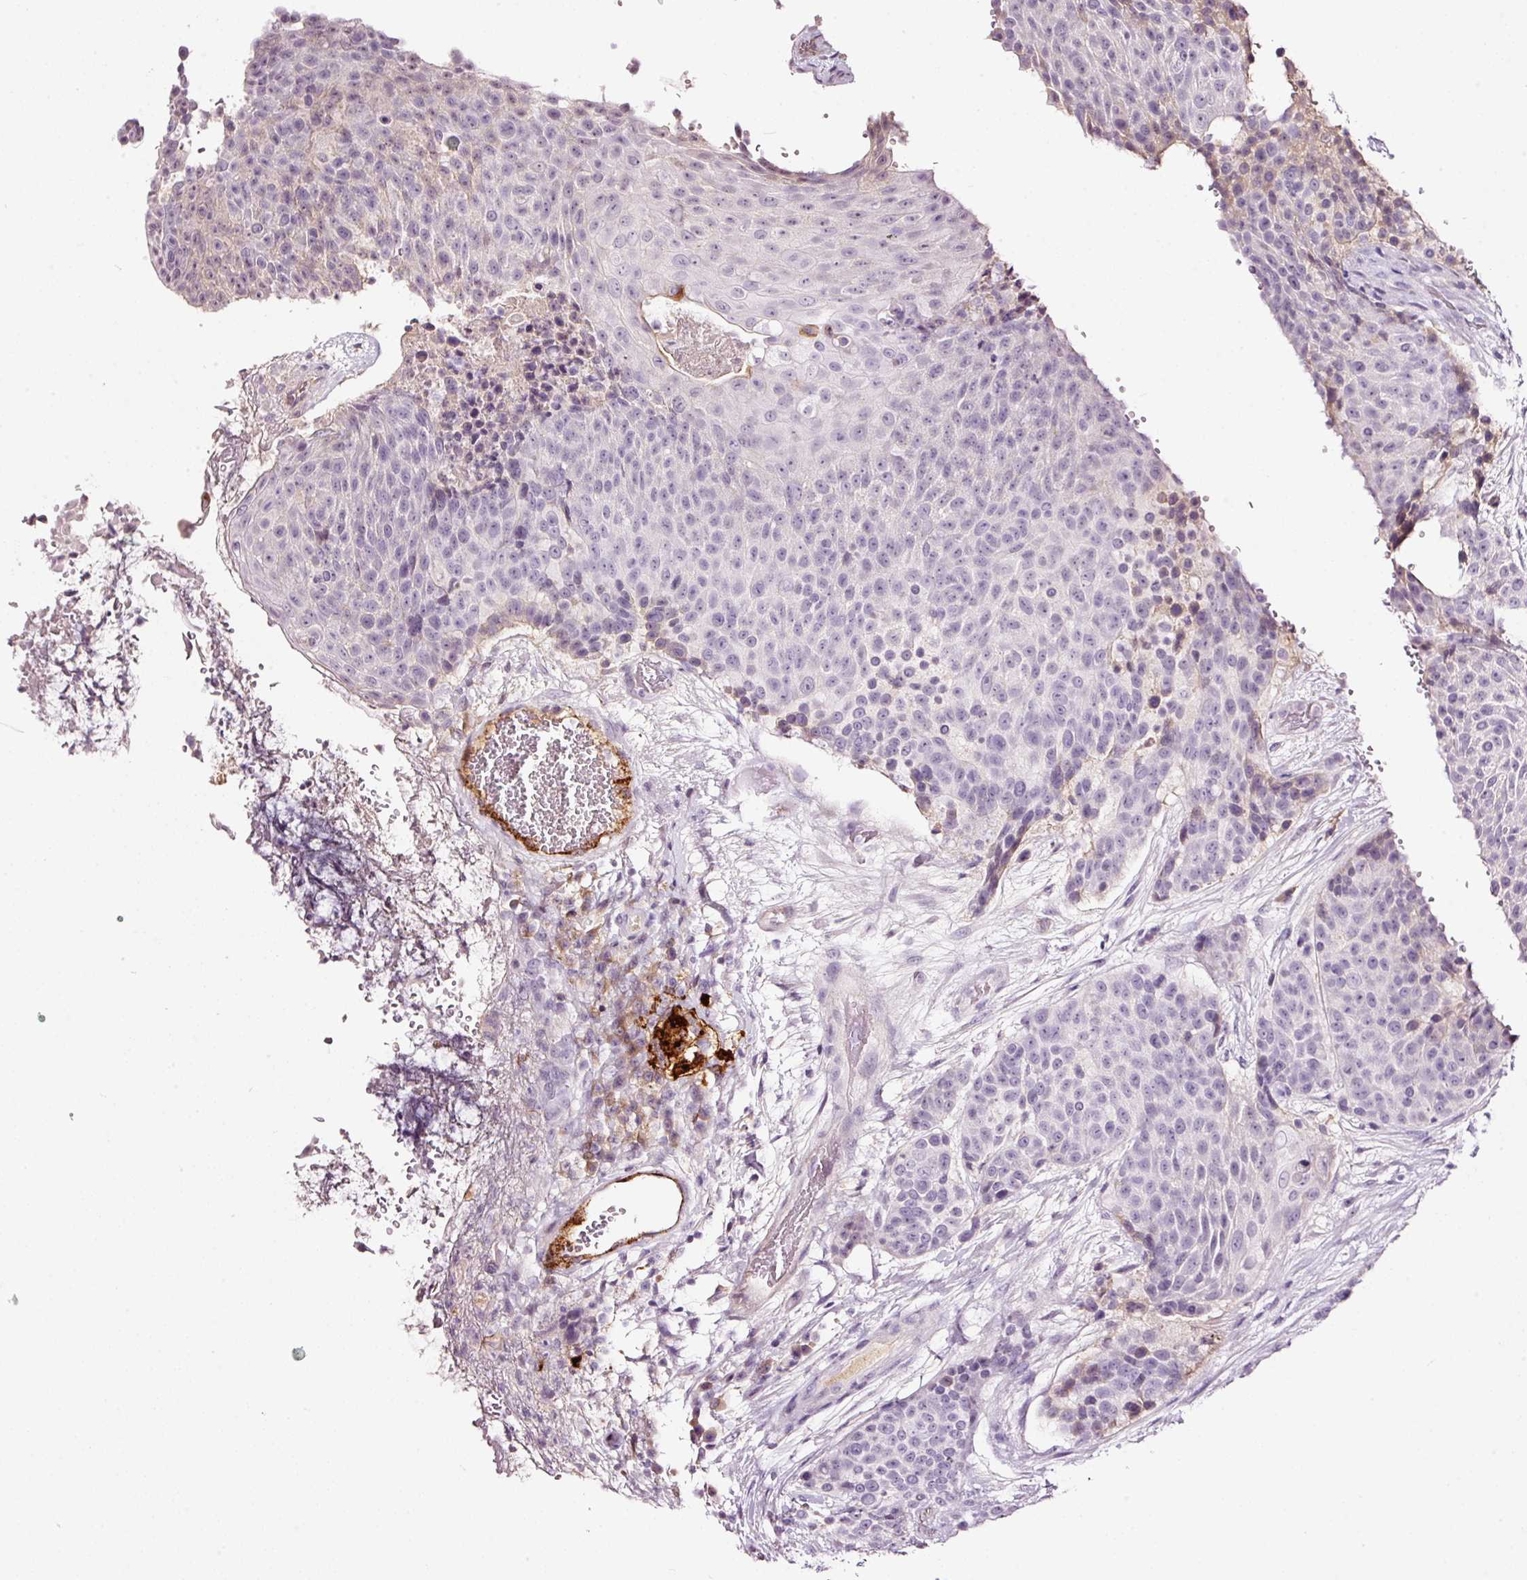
{"staining": {"intensity": "negative", "quantity": "none", "location": "none"}, "tissue": "urothelial cancer", "cell_type": "Tumor cells", "image_type": "cancer", "snomed": [{"axis": "morphology", "description": "Urothelial carcinoma, High grade"}, {"axis": "topography", "description": "Urinary bladder"}], "caption": "The photomicrograph reveals no significant positivity in tumor cells of urothelial cancer. (DAB immunohistochemistry (IHC) with hematoxylin counter stain).", "gene": "LAMP3", "patient": {"sex": "female", "age": 63}}